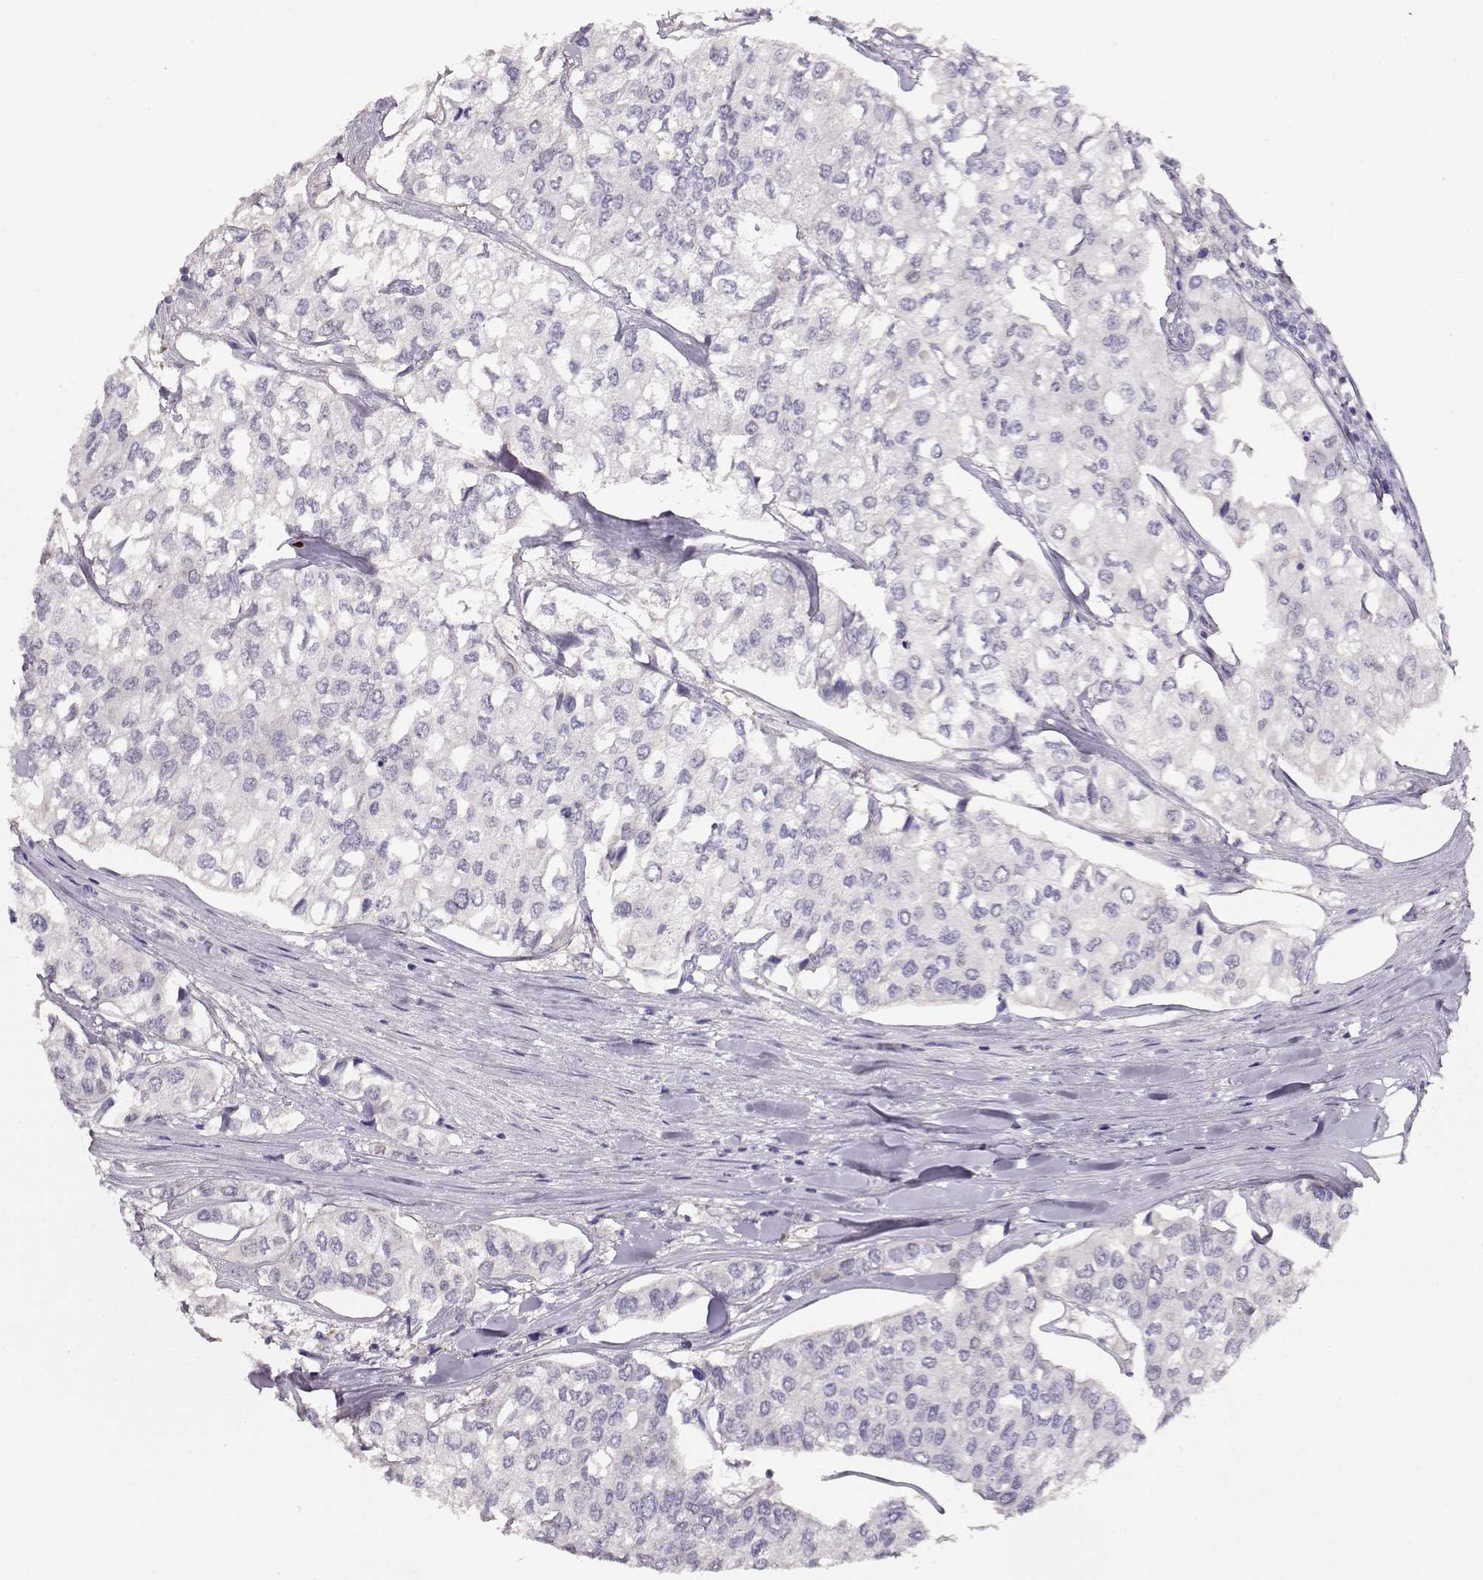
{"staining": {"intensity": "negative", "quantity": "none", "location": "none"}, "tissue": "urothelial cancer", "cell_type": "Tumor cells", "image_type": "cancer", "snomed": [{"axis": "morphology", "description": "Urothelial carcinoma, High grade"}, {"axis": "topography", "description": "Urinary bladder"}], "caption": "High-grade urothelial carcinoma was stained to show a protein in brown. There is no significant positivity in tumor cells.", "gene": "NDRG4", "patient": {"sex": "male", "age": 73}}